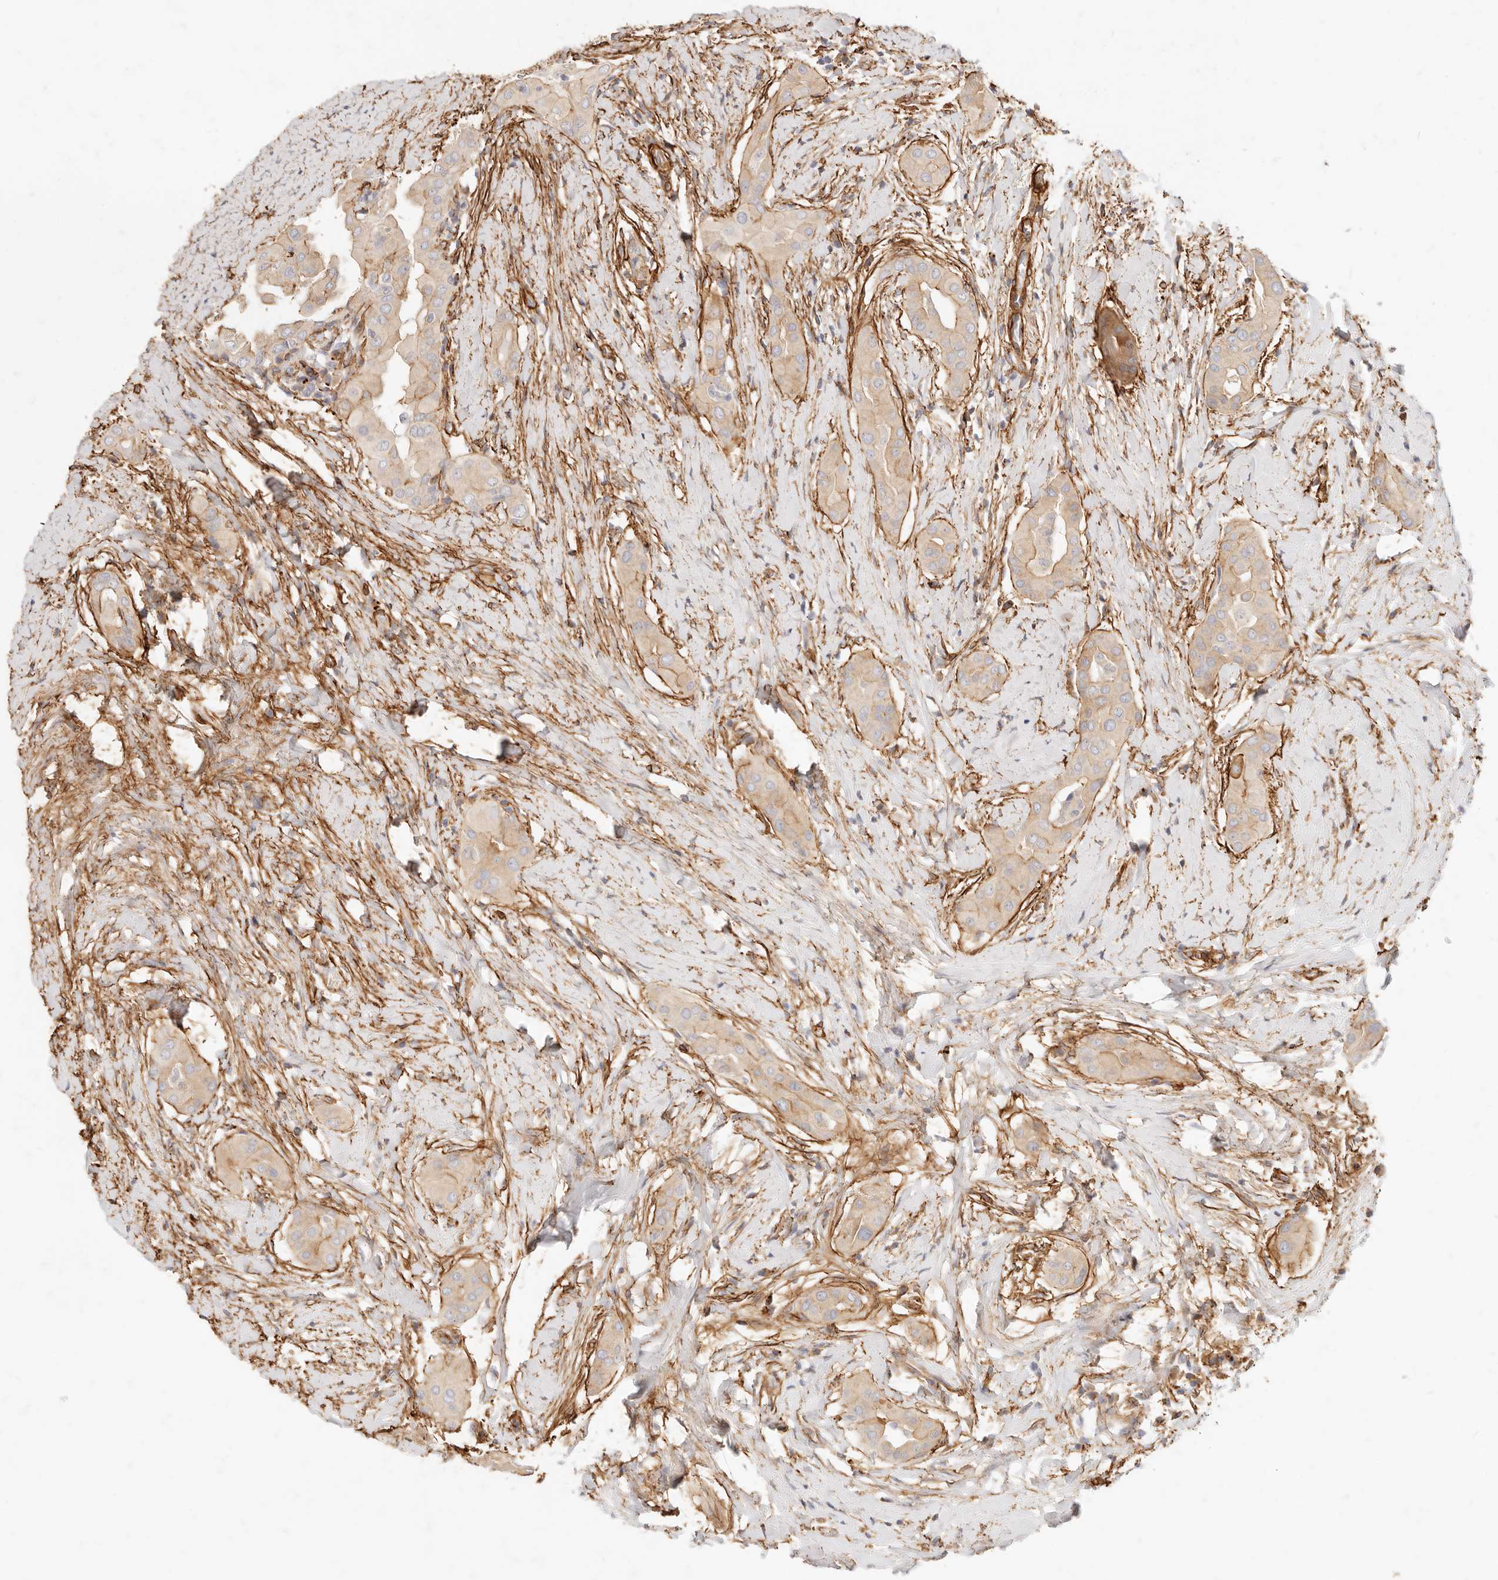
{"staining": {"intensity": "weak", "quantity": ">75%", "location": "cytoplasmic/membranous"}, "tissue": "thyroid cancer", "cell_type": "Tumor cells", "image_type": "cancer", "snomed": [{"axis": "morphology", "description": "Papillary adenocarcinoma, NOS"}, {"axis": "topography", "description": "Thyroid gland"}], "caption": "IHC histopathology image of neoplastic tissue: human thyroid cancer (papillary adenocarcinoma) stained using immunohistochemistry demonstrates low levels of weak protein expression localized specifically in the cytoplasmic/membranous of tumor cells, appearing as a cytoplasmic/membranous brown color.", "gene": "TMTC2", "patient": {"sex": "male", "age": 33}}